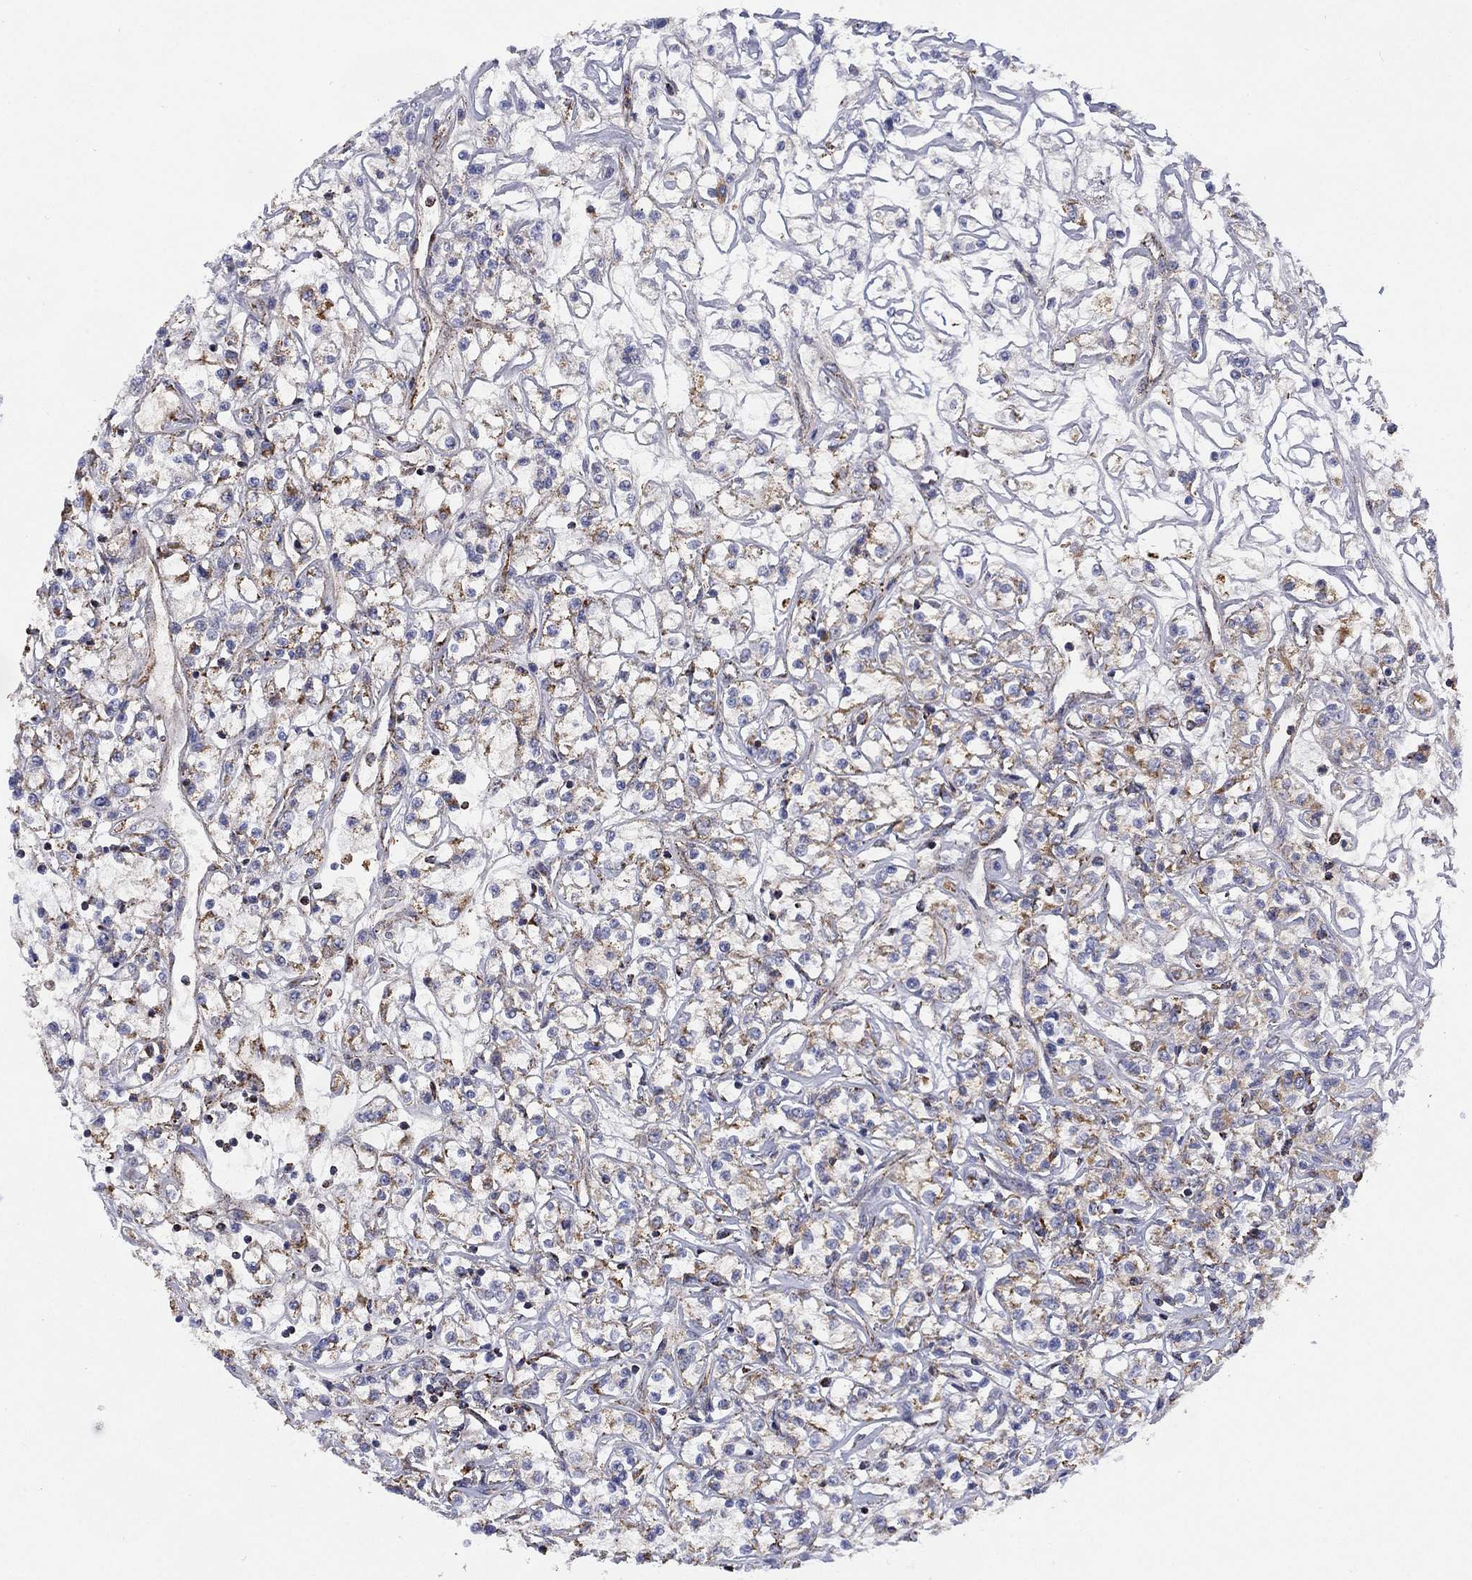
{"staining": {"intensity": "weak", "quantity": "25%-75%", "location": "cytoplasmic/membranous"}, "tissue": "renal cancer", "cell_type": "Tumor cells", "image_type": "cancer", "snomed": [{"axis": "morphology", "description": "Adenocarcinoma, NOS"}, {"axis": "topography", "description": "Kidney"}], "caption": "The image exhibits immunohistochemical staining of adenocarcinoma (renal). There is weak cytoplasmic/membranous expression is present in about 25%-75% of tumor cells.", "gene": "PPP2R5A", "patient": {"sex": "female", "age": 59}}